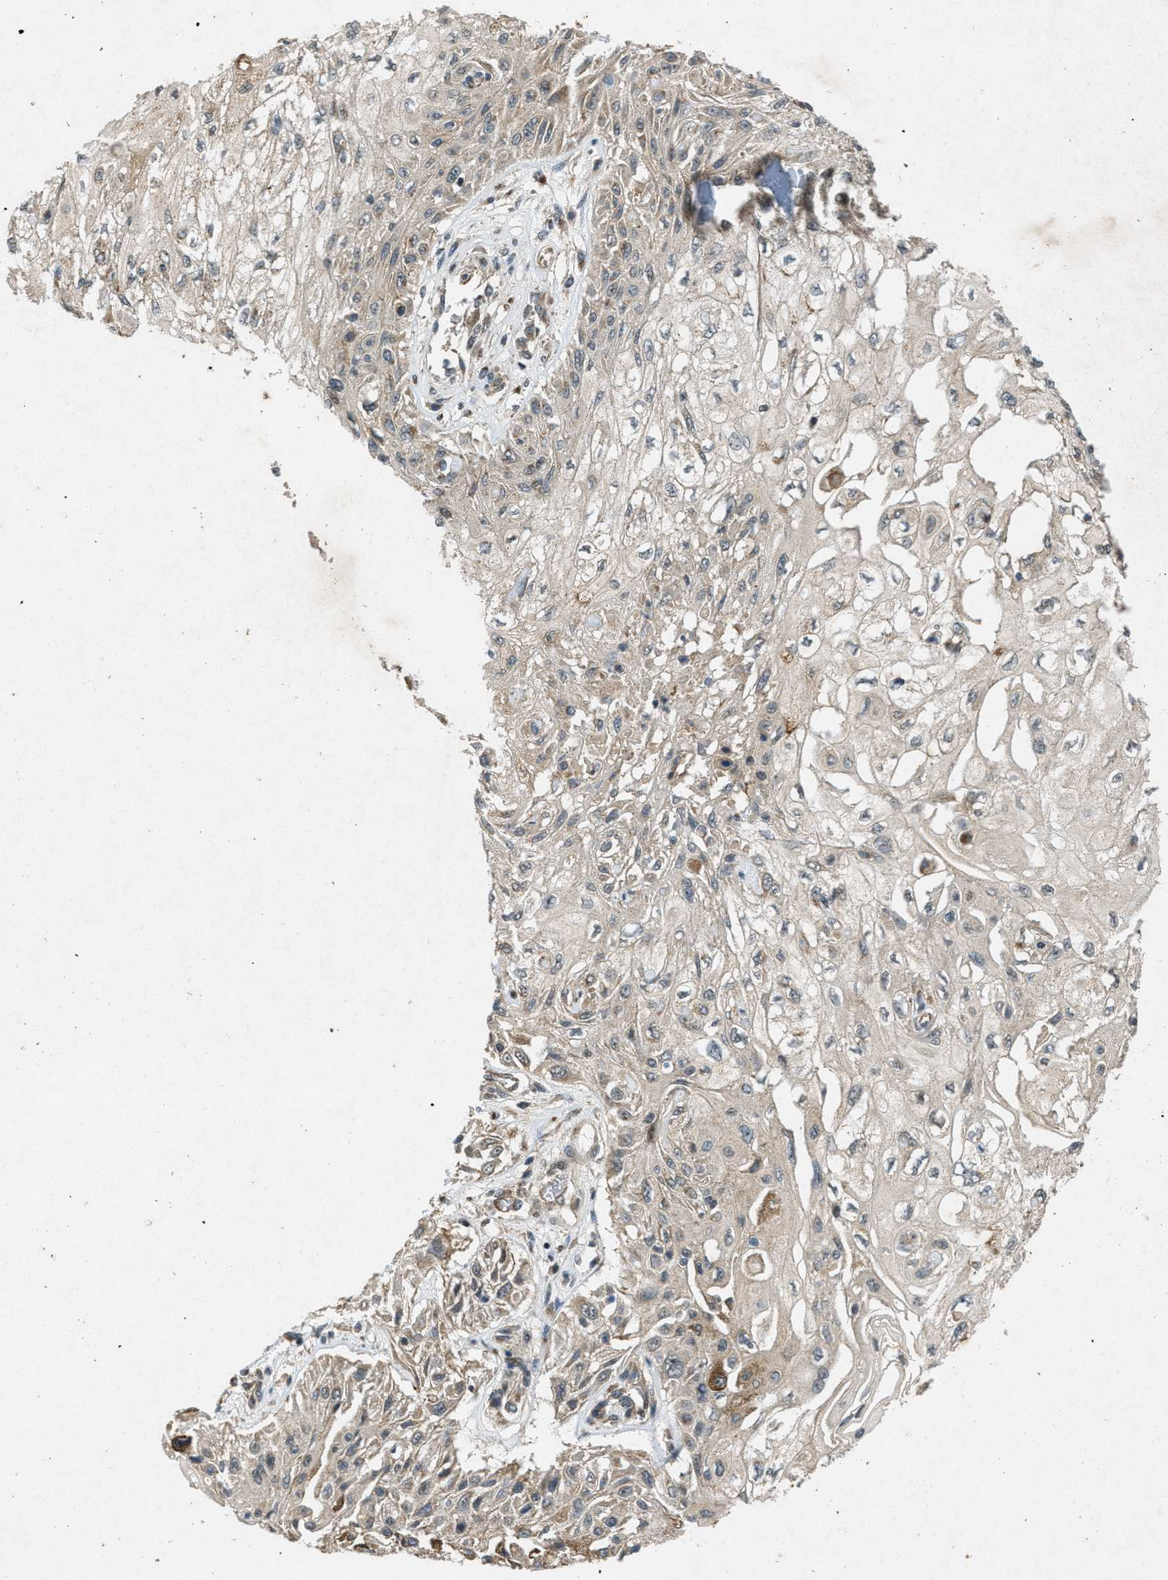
{"staining": {"intensity": "moderate", "quantity": "<25%", "location": "cytoplasmic/membranous"}, "tissue": "skin cancer", "cell_type": "Tumor cells", "image_type": "cancer", "snomed": [{"axis": "morphology", "description": "Squamous cell carcinoma, NOS"}, {"axis": "topography", "description": "Skin"}], "caption": "Squamous cell carcinoma (skin) tissue demonstrates moderate cytoplasmic/membranous expression in about <25% of tumor cells", "gene": "PPP1R15A", "patient": {"sex": "male", "age": 75}}